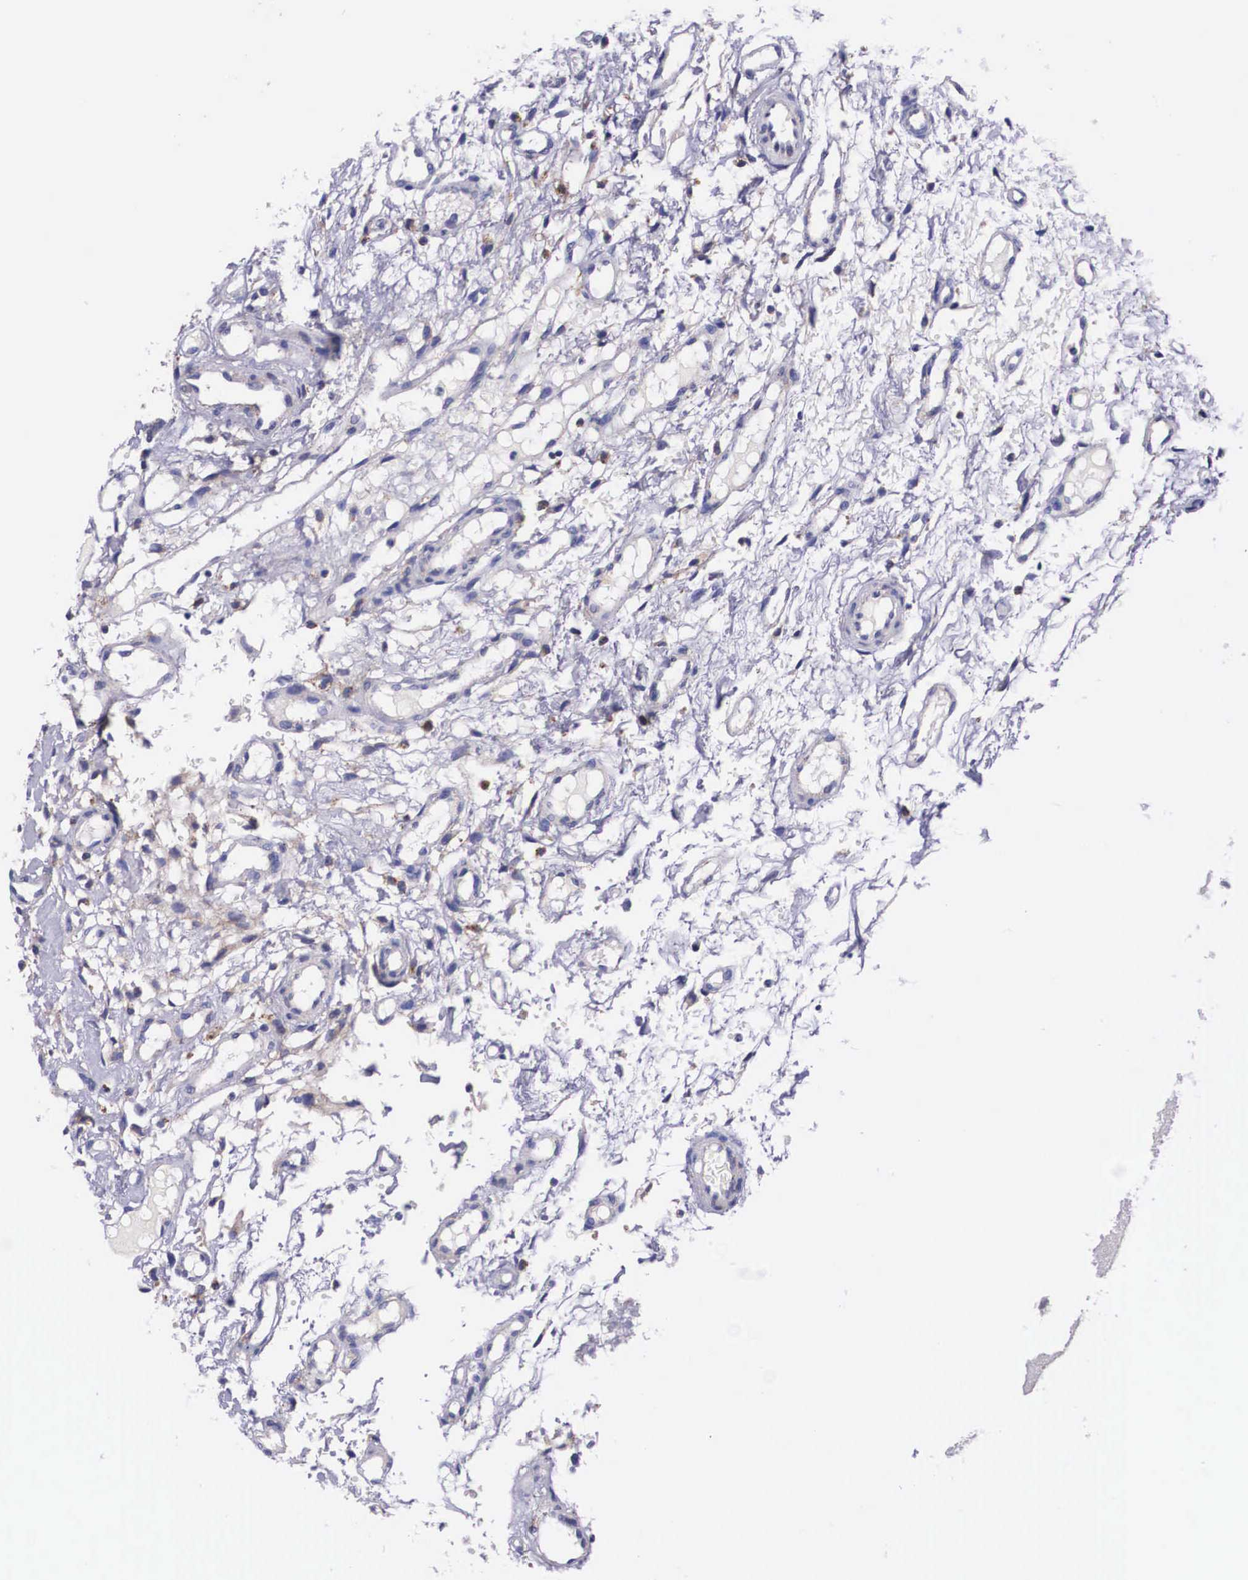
{"staining": {"intensity": "negative", "quantity": "none", "location": "none"}, "tissue": "glioma", "cell_type": "Tumor cells", "image_type": "cancer", "snomed": [{"axis": "morphology", "description": "Glioma, malignant, High grade"}, {"axis": "topography", "description": "Brain"}], "caption": "Photomicrograph shows no protein expression in tumor cells of malignant glioma (high-grade) tissue.", "gene": "NAGA", "patient": {"sex": "male", "age": 77}}